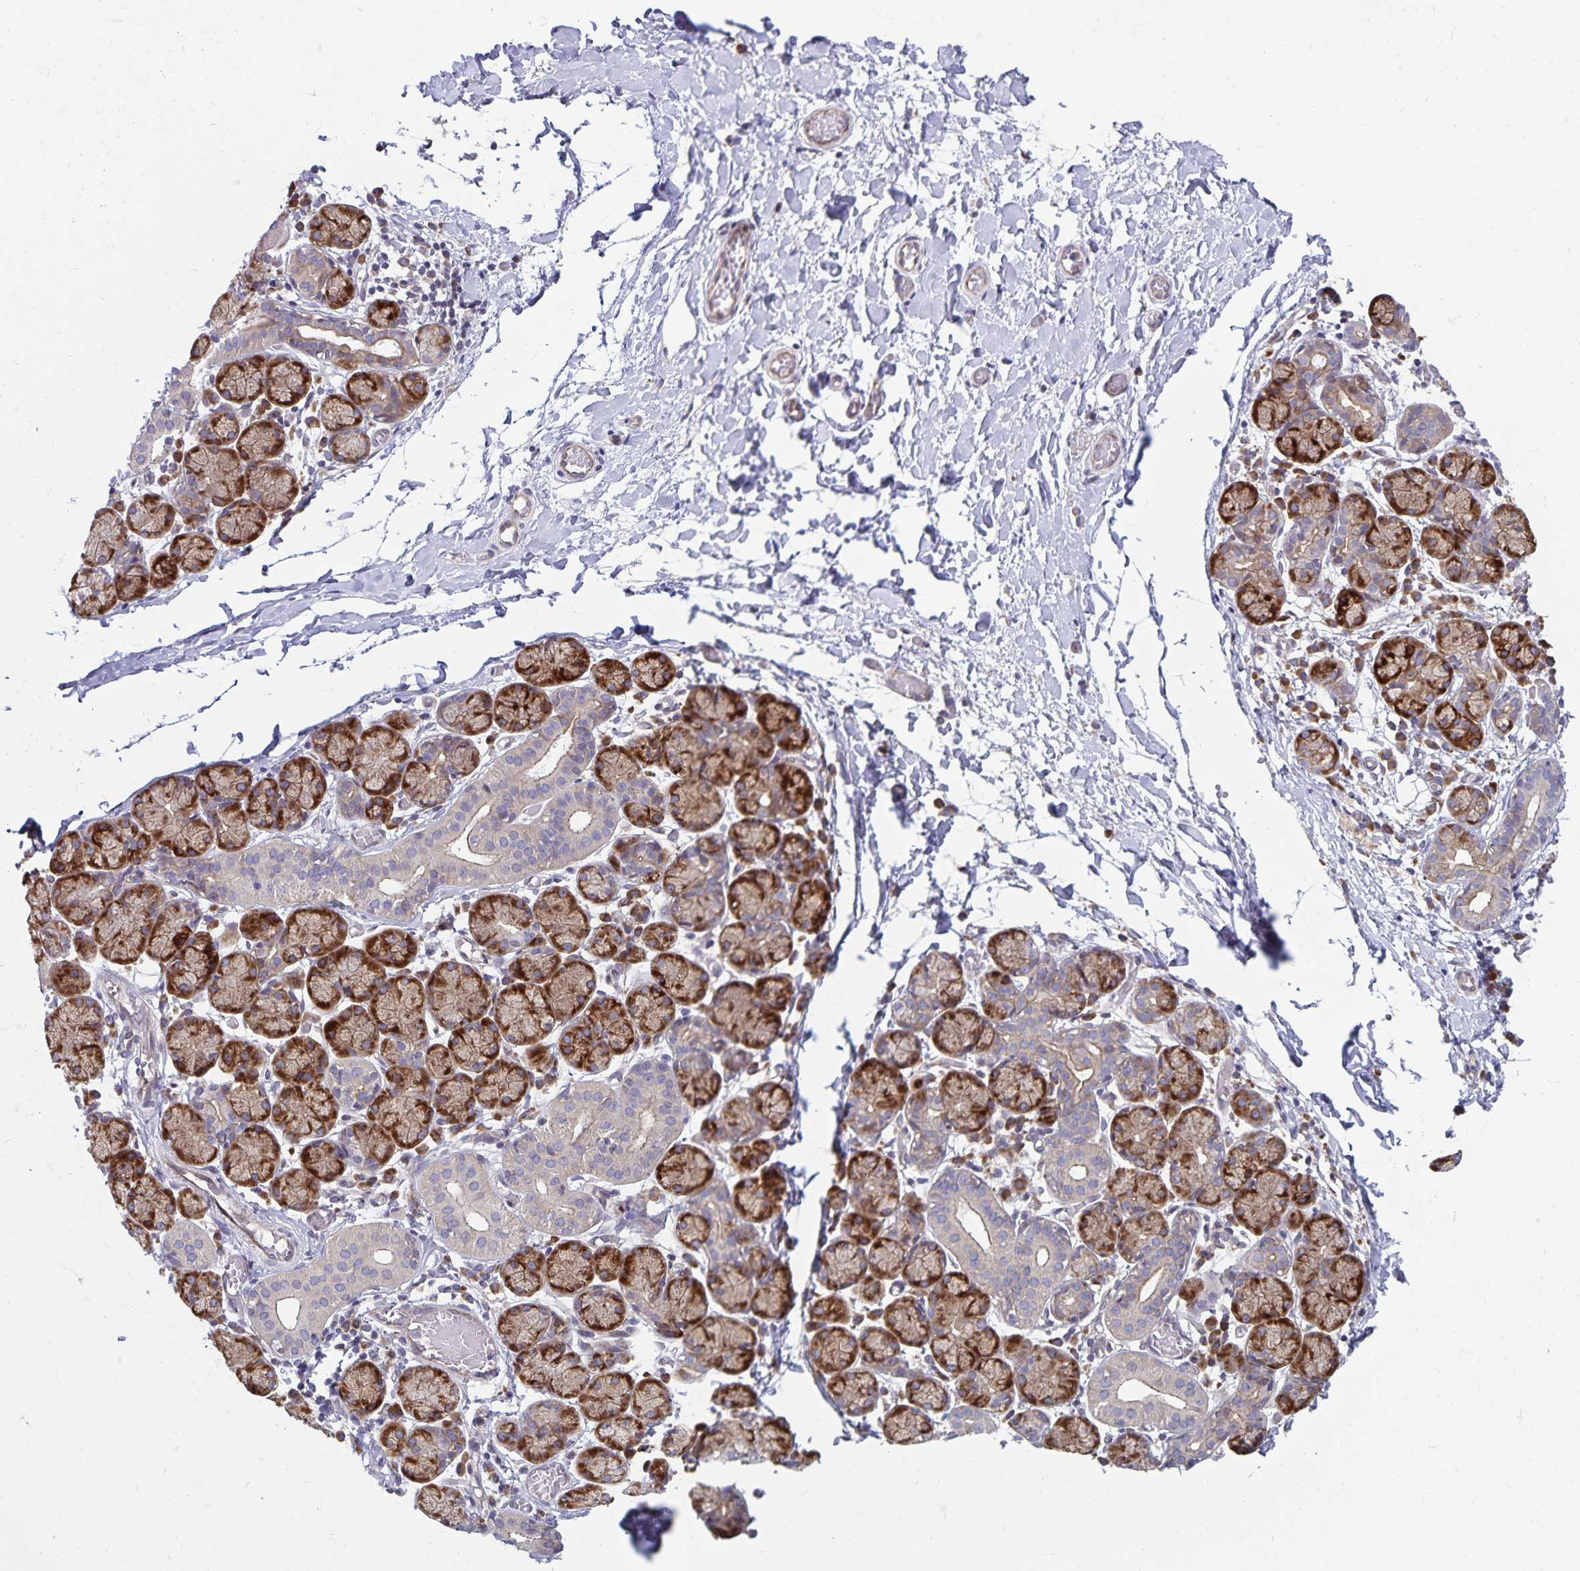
{"staining": {"intensity": "strong", "quantity": "25%-75%", "location": "cytoplasmic/membranous"}, "tissue": "salivary gland", "cell_type": "Glandular cells", "image_type": "normal", "snomed": [{"axis": "morphology", "description": "Normal tissue, NOS"}, {"axis": "topography", "description": "Salivary gland"}], "caption": "Salivary gland stained with DAB (3,3'-diaminobenzidine) immunohistochemistry demonstrates high levels of strong cytoplasmic/membranous staining in approximately 25%-75% of glandular cells. The protein of interest is shown in brown color, while the nuclei are stained blue.", "gene": "SEC62", "patient": {"sex": "female", "age": 24}}